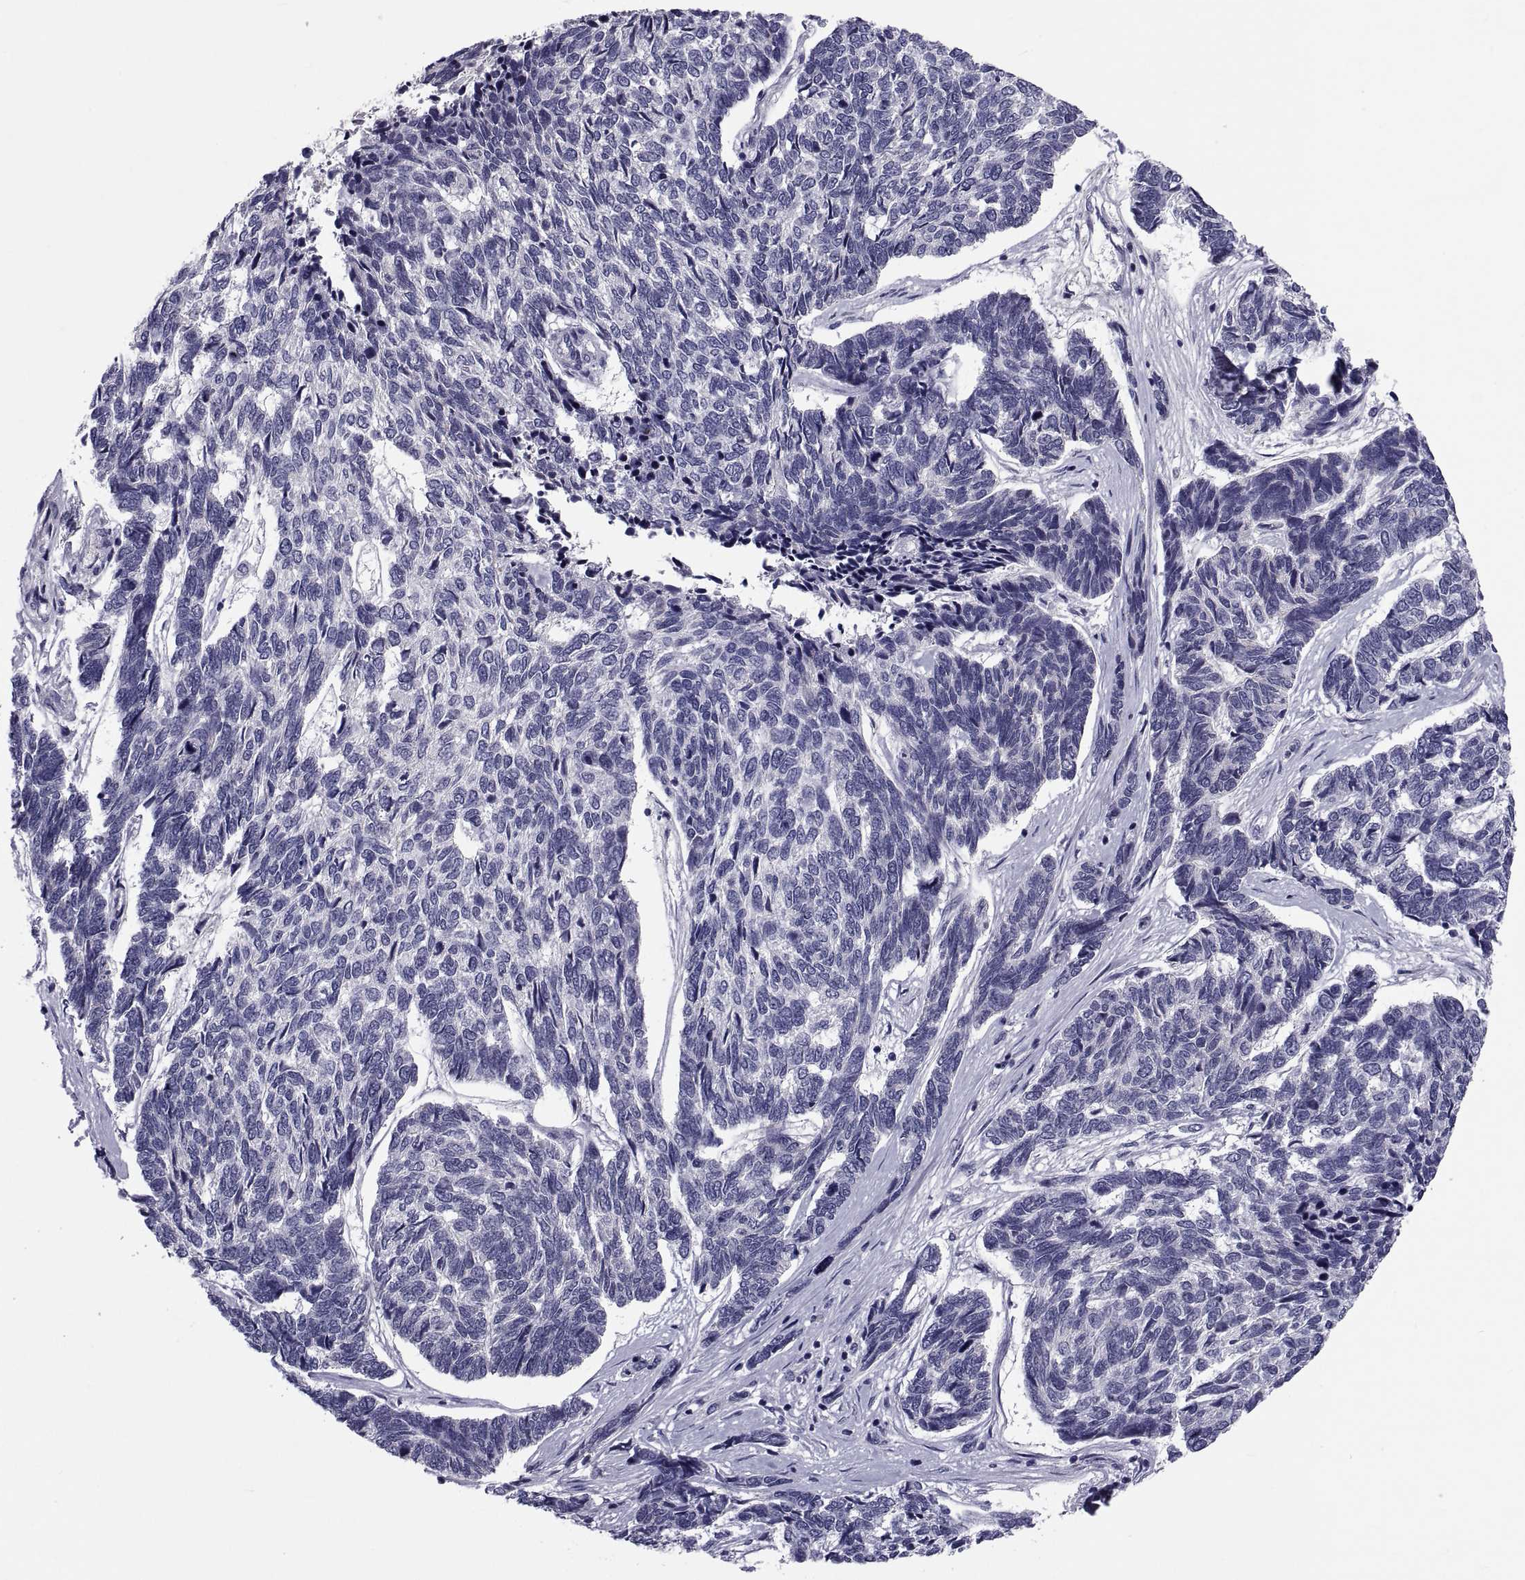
{"staining": {"intensity": "negative", "quantity": "none", "location": "none"}, "tissue": "skin cancer", "cell_type": "Tumor cells", "image_type": "cancer", "snomed": [{"axis": "morphology", "description": "Basal cell carcinoma"}, {"axis": "topography", "description": "Skin"}], "caption": "Human basal cell carcinoma (skin) stained for a protein using immunohistochemistry (IHC) exhibits no expression in tumor cells.", "gene": "PDZRN4", "patient": {"sex": "female", "age": 65}}